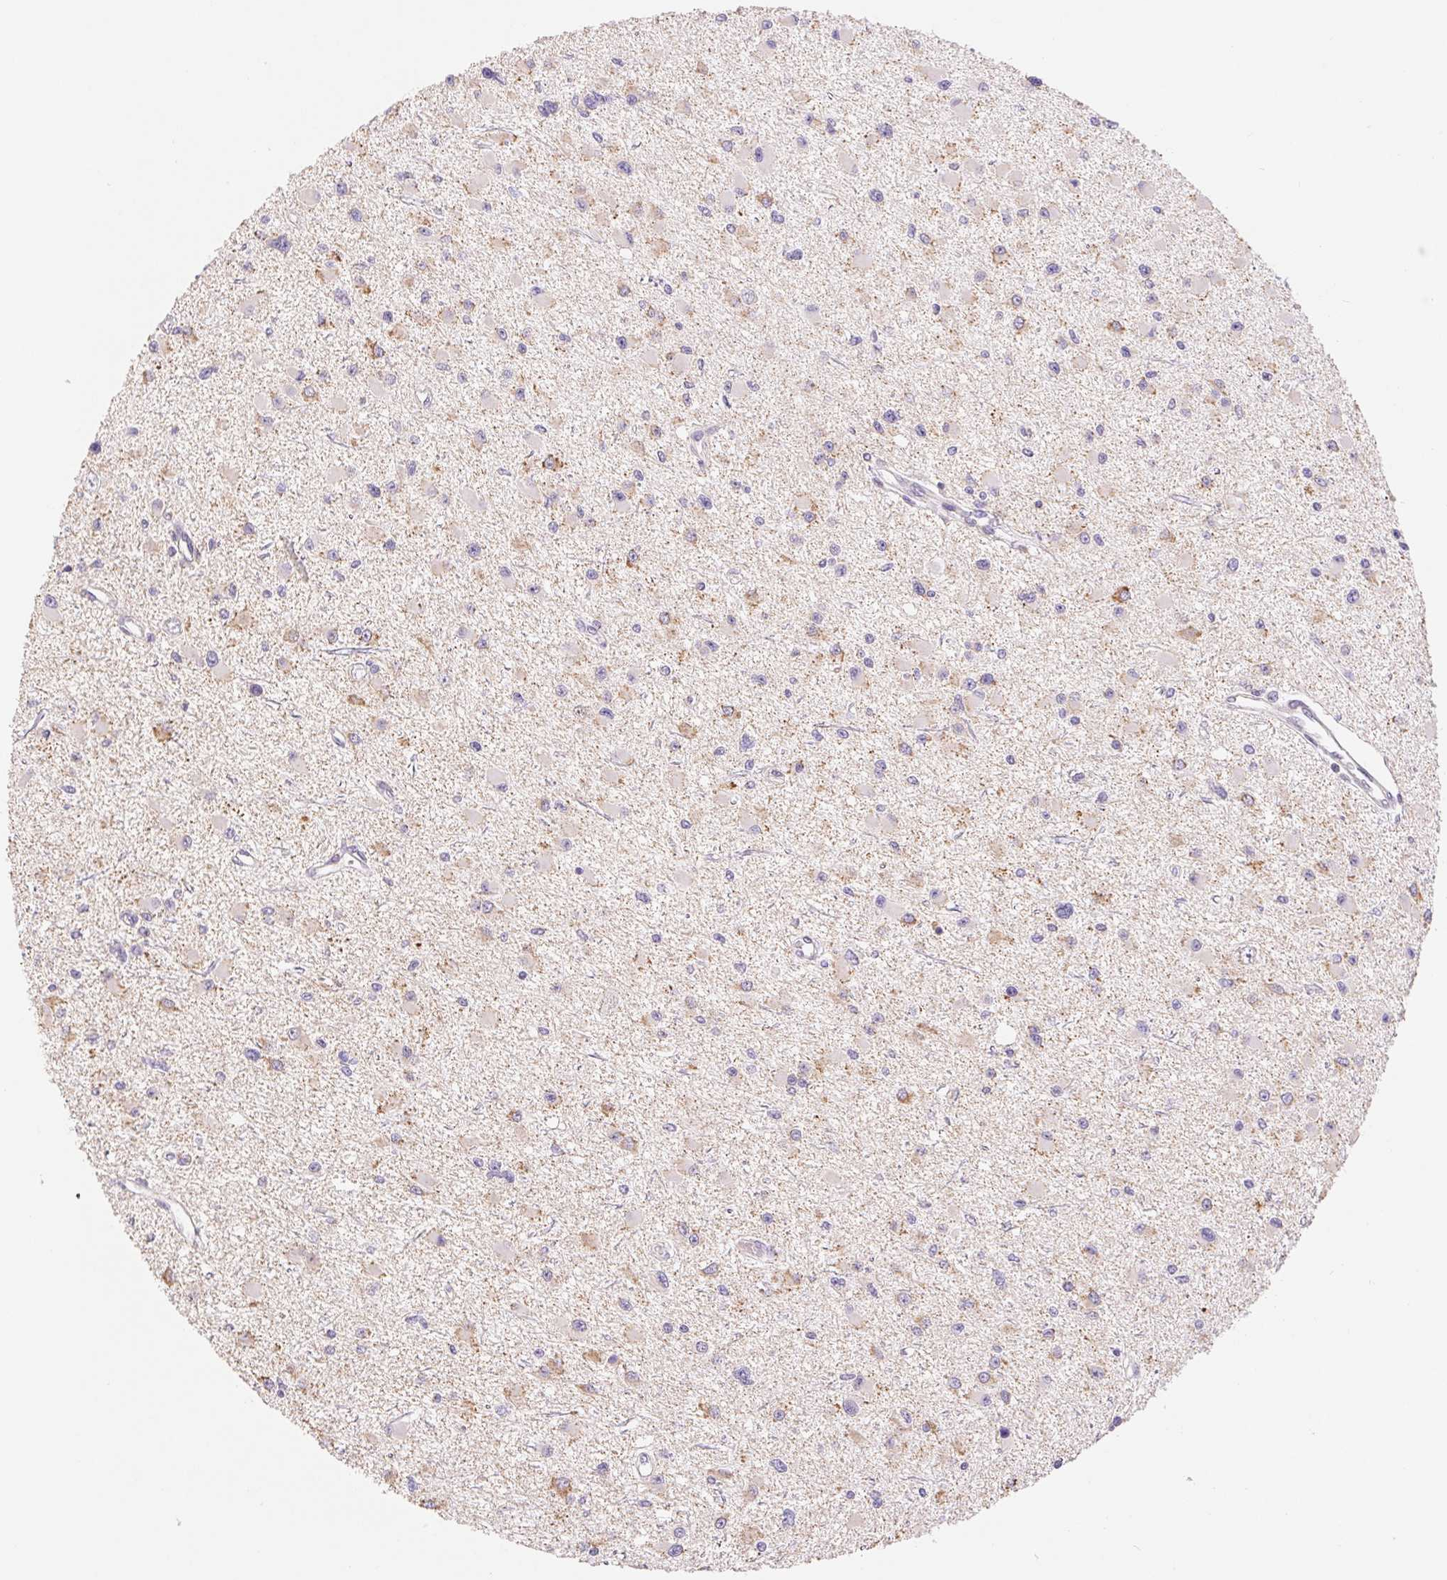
{"staining": {"intensity": "moderate", "quantity": "<25%", "location": "cytoplasmic/membranous"}, "tissue": "glioma", "cell_type": "Tumor cells", "image_type": "cancer", "snomed": [{"axis": "morphology", "description": "Glioma, malignant, High grade"}, {"axis": "topography", "description": "Brain"}], "caption": "Protein positivity by IHC exhibits moderate cytoplasmic/membranous staining in approximately <25% of tumor cells in high-grade glioma (malignant).", "gene": "FKBP6", "patient": {"sex": "male", "age": 54}}